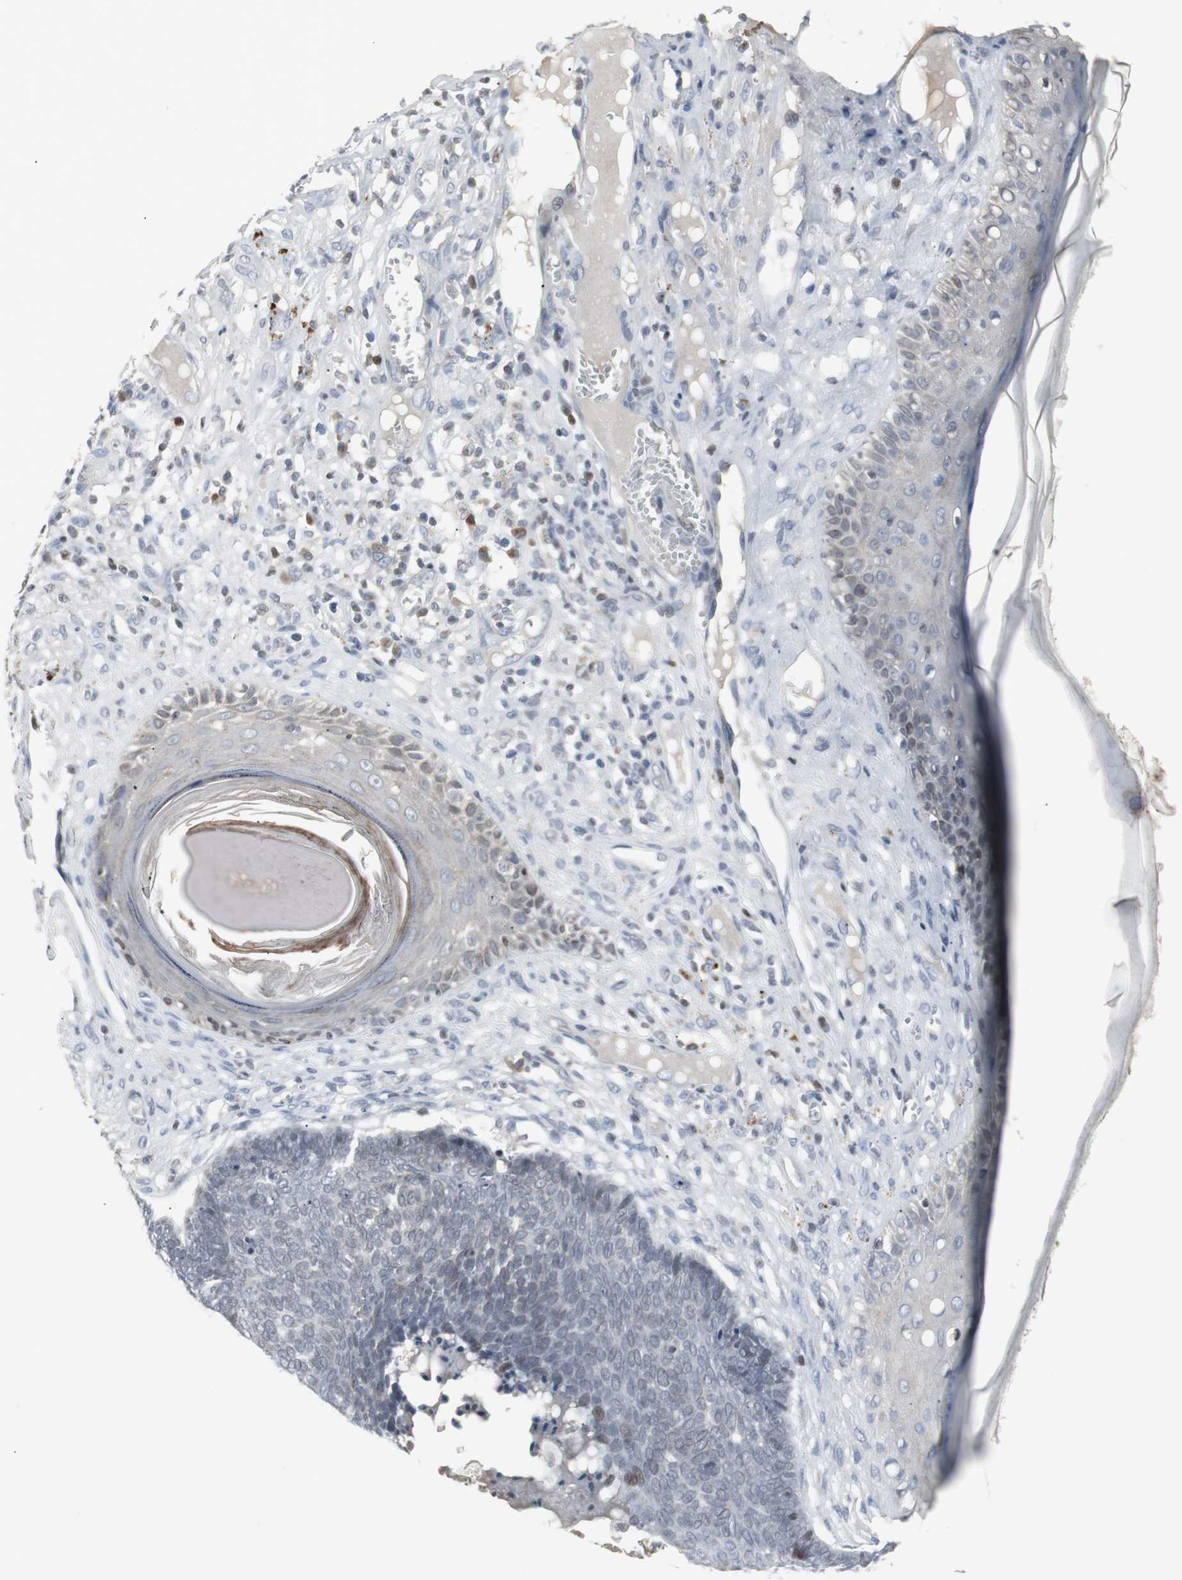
{"staining": {"intensity": "negative", "quantity": "none", "location": "none"}, "tissue": "skin cancer", "cell_type": "Tumor cells", "image_type": "cancer", "snomed": [{"axis": "morphology", "description": "Basal cell carcinoma"}, {"axis": "topography", "description": "Skin"}], "caption": "Tumor cells are negative for protein expression in human skin cancer (basal cell carcinoma).", "gene": "ZNF396", "patient": {"sex": "male", "age": 84}}